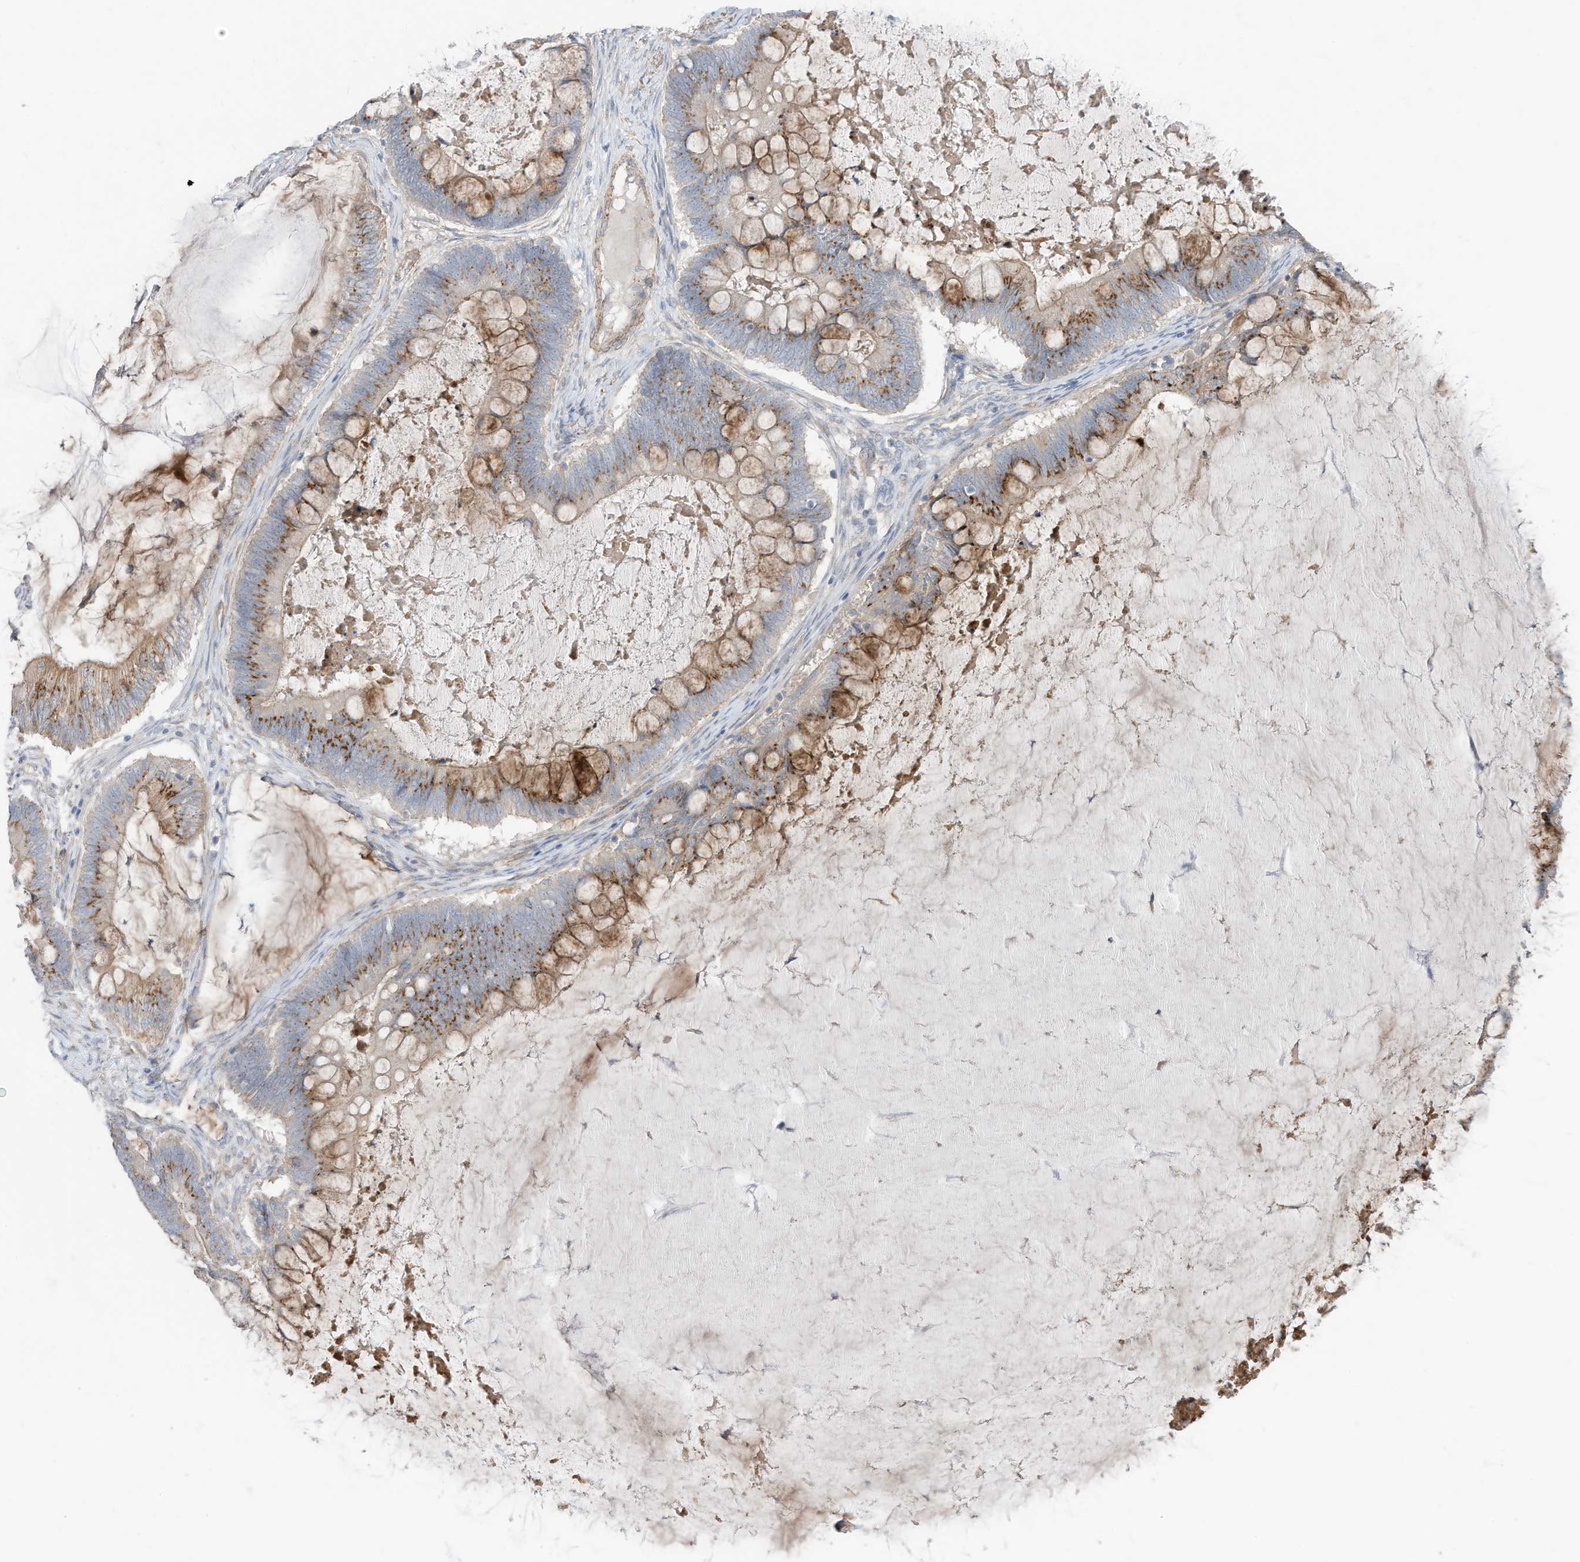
{"staining": {"intensity": "moderate", "quantity": ">75%", "location": "cytoplasmic/membranous"}, "tissue": "ovarian cancer", "cell_type": "Tumor cells", "image_type": "cancer", "snomed": [{"axis": "morphology", "description": "Cystadenocarcinoma, mucinous, NOS"}, {"axis": "topography", "description": "Ovary"}], "caption": "Ovarian mucinous cystadenocarcinoma stained with a brown dye exhibits moderate cytoplasmic/membranous positive expression in about >75% of tumor cells.", "gene": "SLC17A7", "patient": {"sex": "female", "age": 61}}